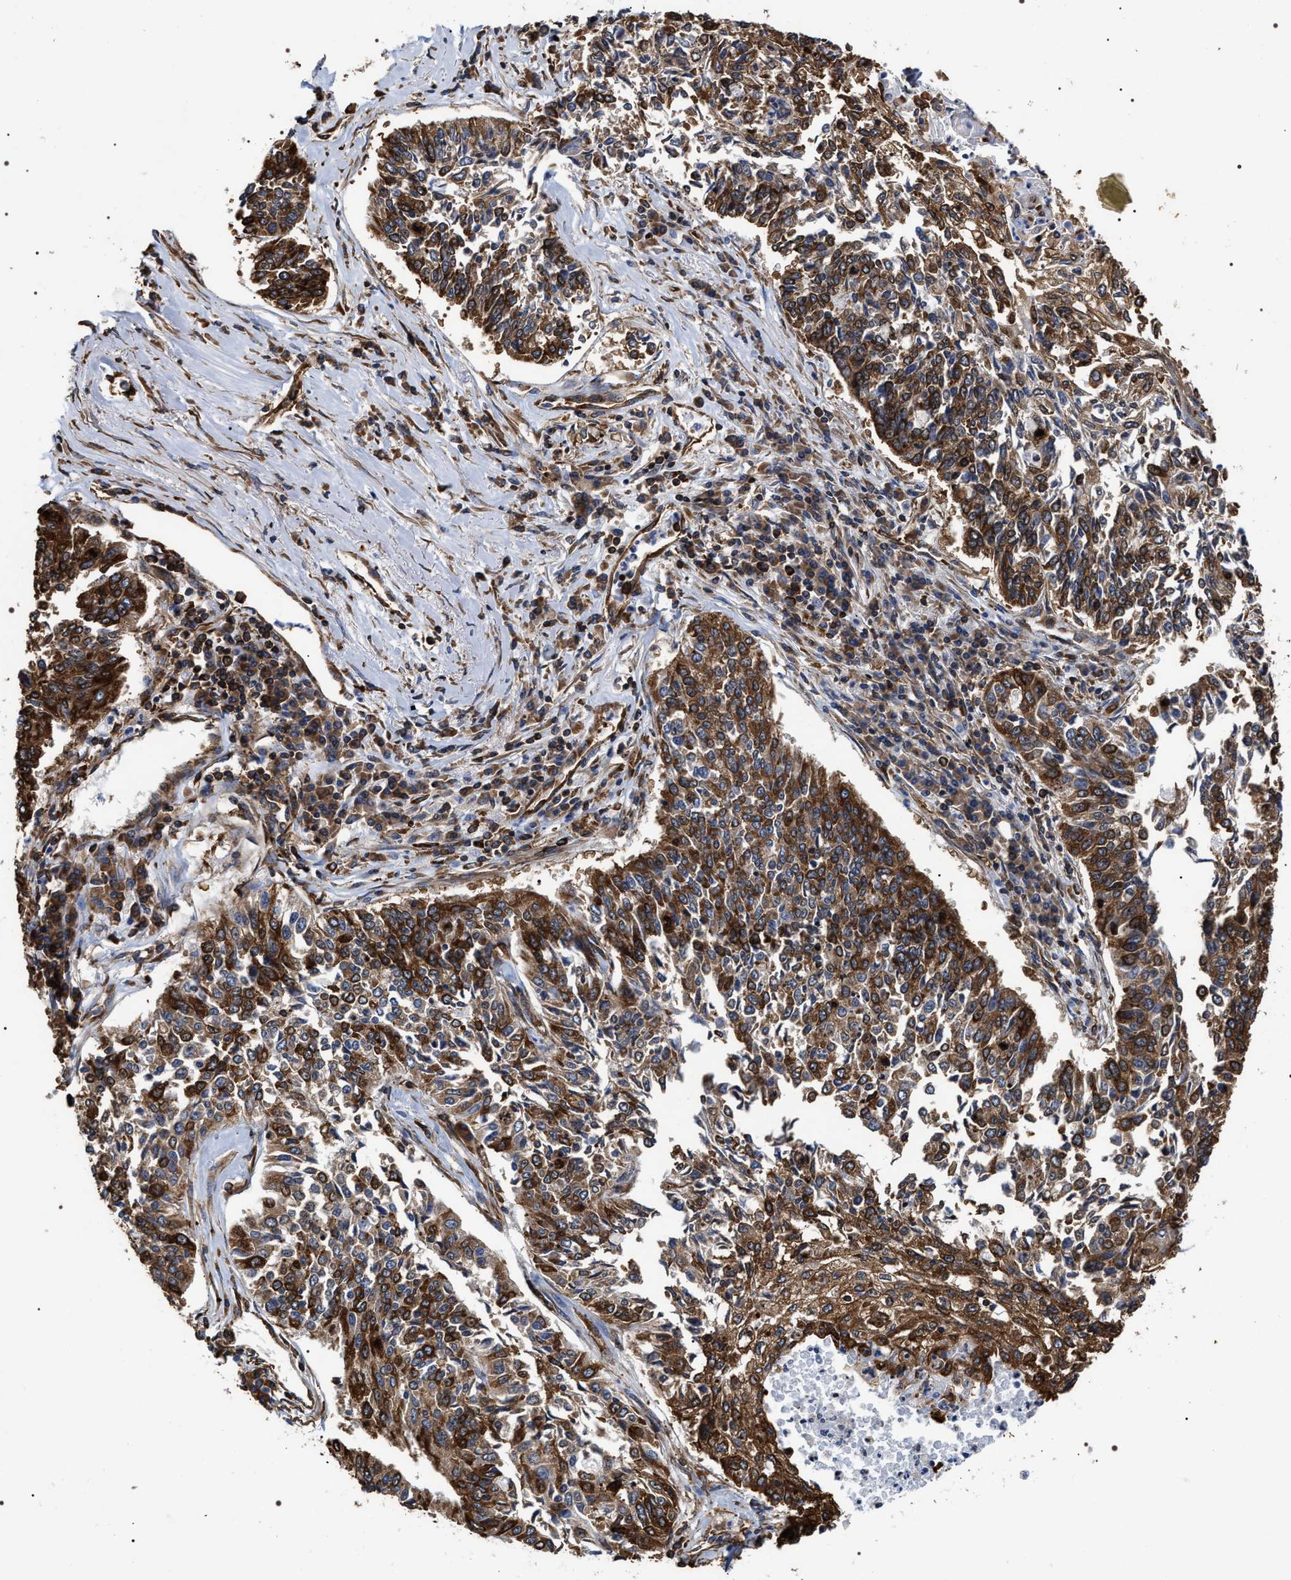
{"staining": {"intensity": "strong", "quantity": ">75%", "location": "cytoplasmic/membranous"}, "tissue": "lung cancer", "cell_type": "Tumor cells", "image_type": "cancer", "snomed": [{"axis": "morphology", "description": "Normal tissue, NOS"}, {"axis": "morphology", "description": "Squamous cell carcinoma, NOS"}, {"axis": "topography", "description": "Cartilage tissue"}, {"axis": "topography", "description": "Bronchus"}, {"axis": "topography", "description": "Lung"}], "caption": "Immunohistochemistry micrograph of neoplastic tissue: human lung cancer stained using immunohistochemistry (IHC) exhibits high levels of strong protein expression localized specifically in the cytoplasmic/membranous of tumor cells, appearing as a cytoplasmic/membranous brown color.", "gene": "SERBP1", "patient": {"sex": "female", "age": 49}}